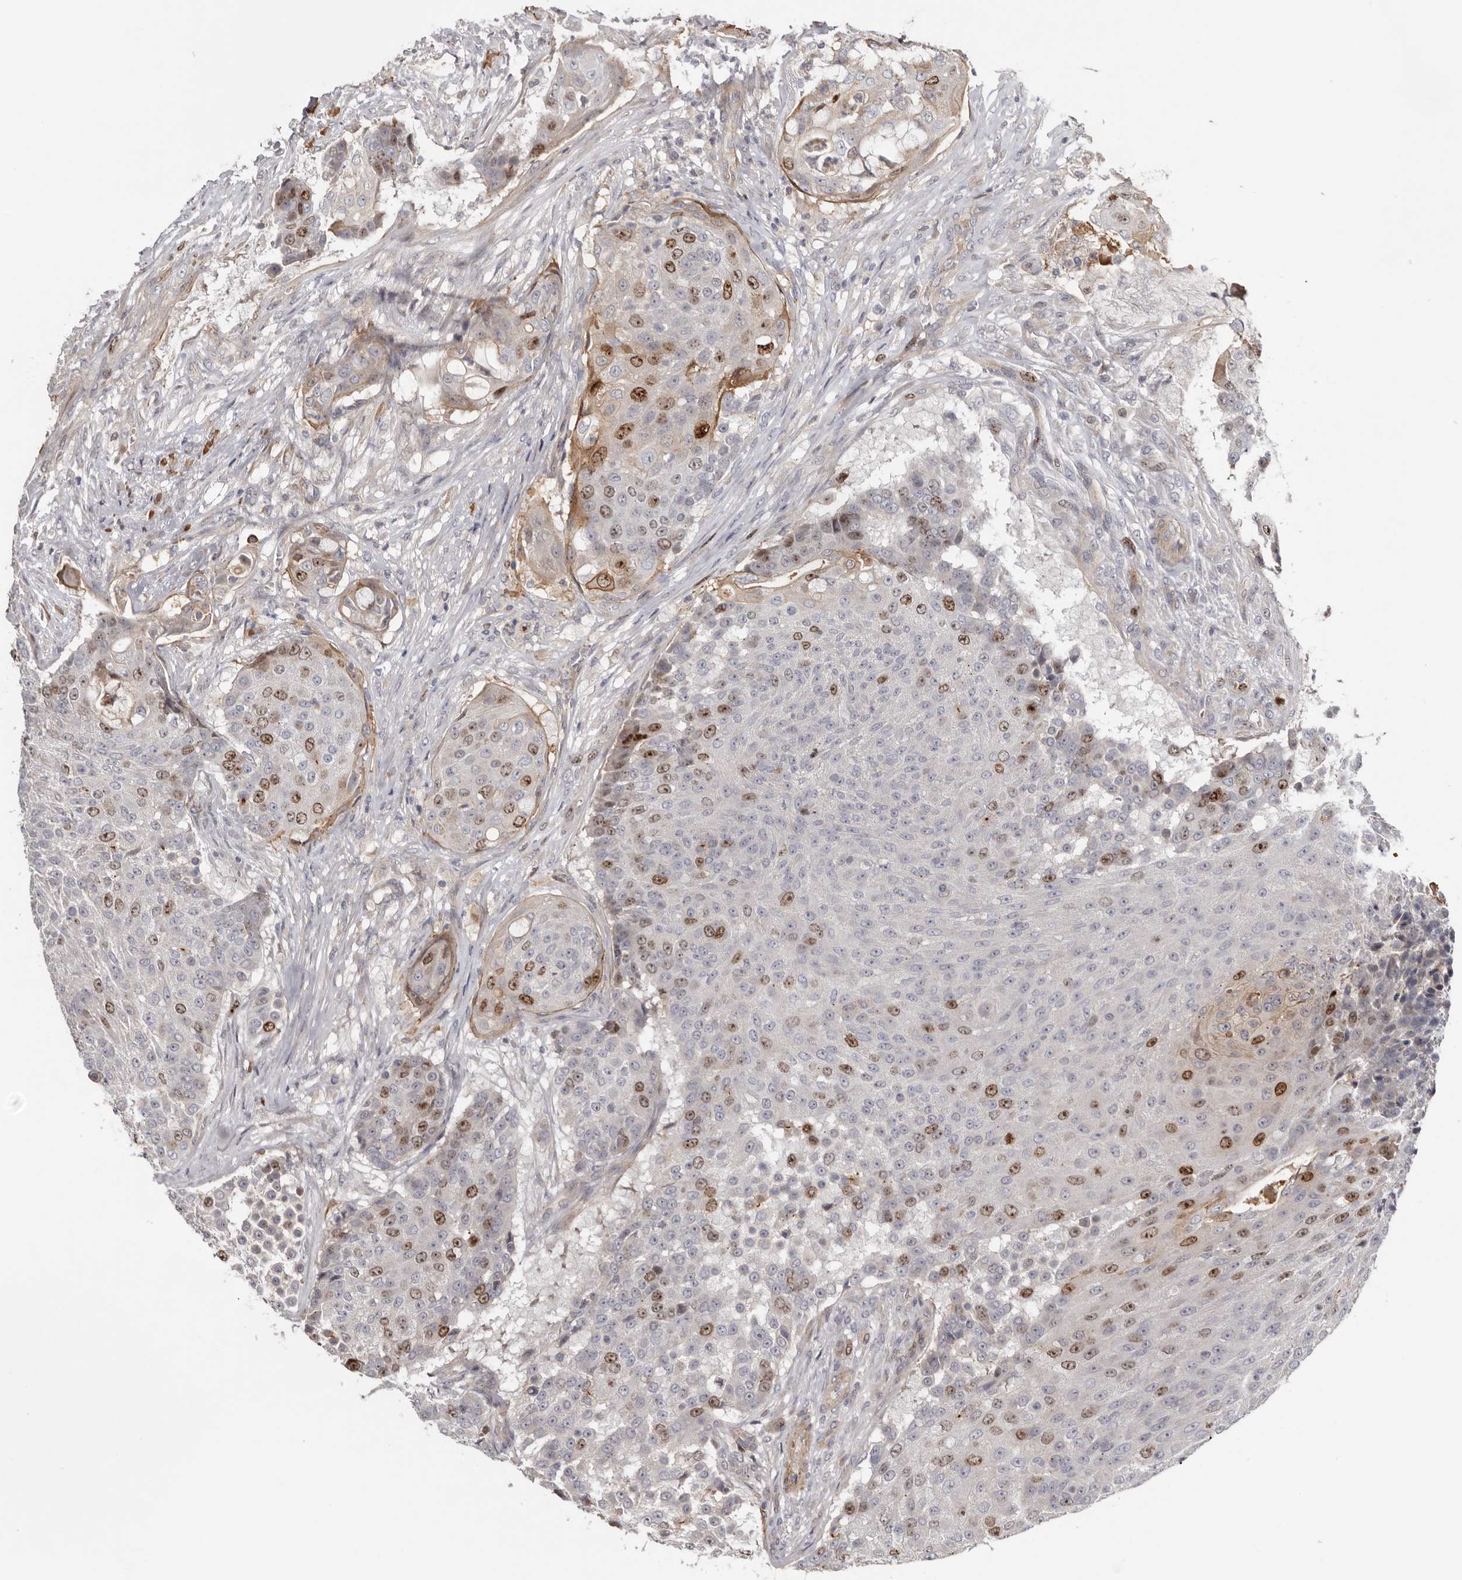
{"staining": {"intensity": "strong", "quantity": "<25%", "location": "nuclear"}, "tissue": "urothelial cancer", "cell_type": "Tumor cells", "image_type": "cancer", "snomed": [{"axis": "morphology", "description": "Urothelial carcinoma, High grade"}, {"axis": "topography", "description": "Urinary bladder"}], "caption": "Human high-grade urothelial carcinoma stained with a protein marker displays strong staining in tumor cells.", "gene": "CDCA8", "patient": {"sex": "female", "age": 63}}